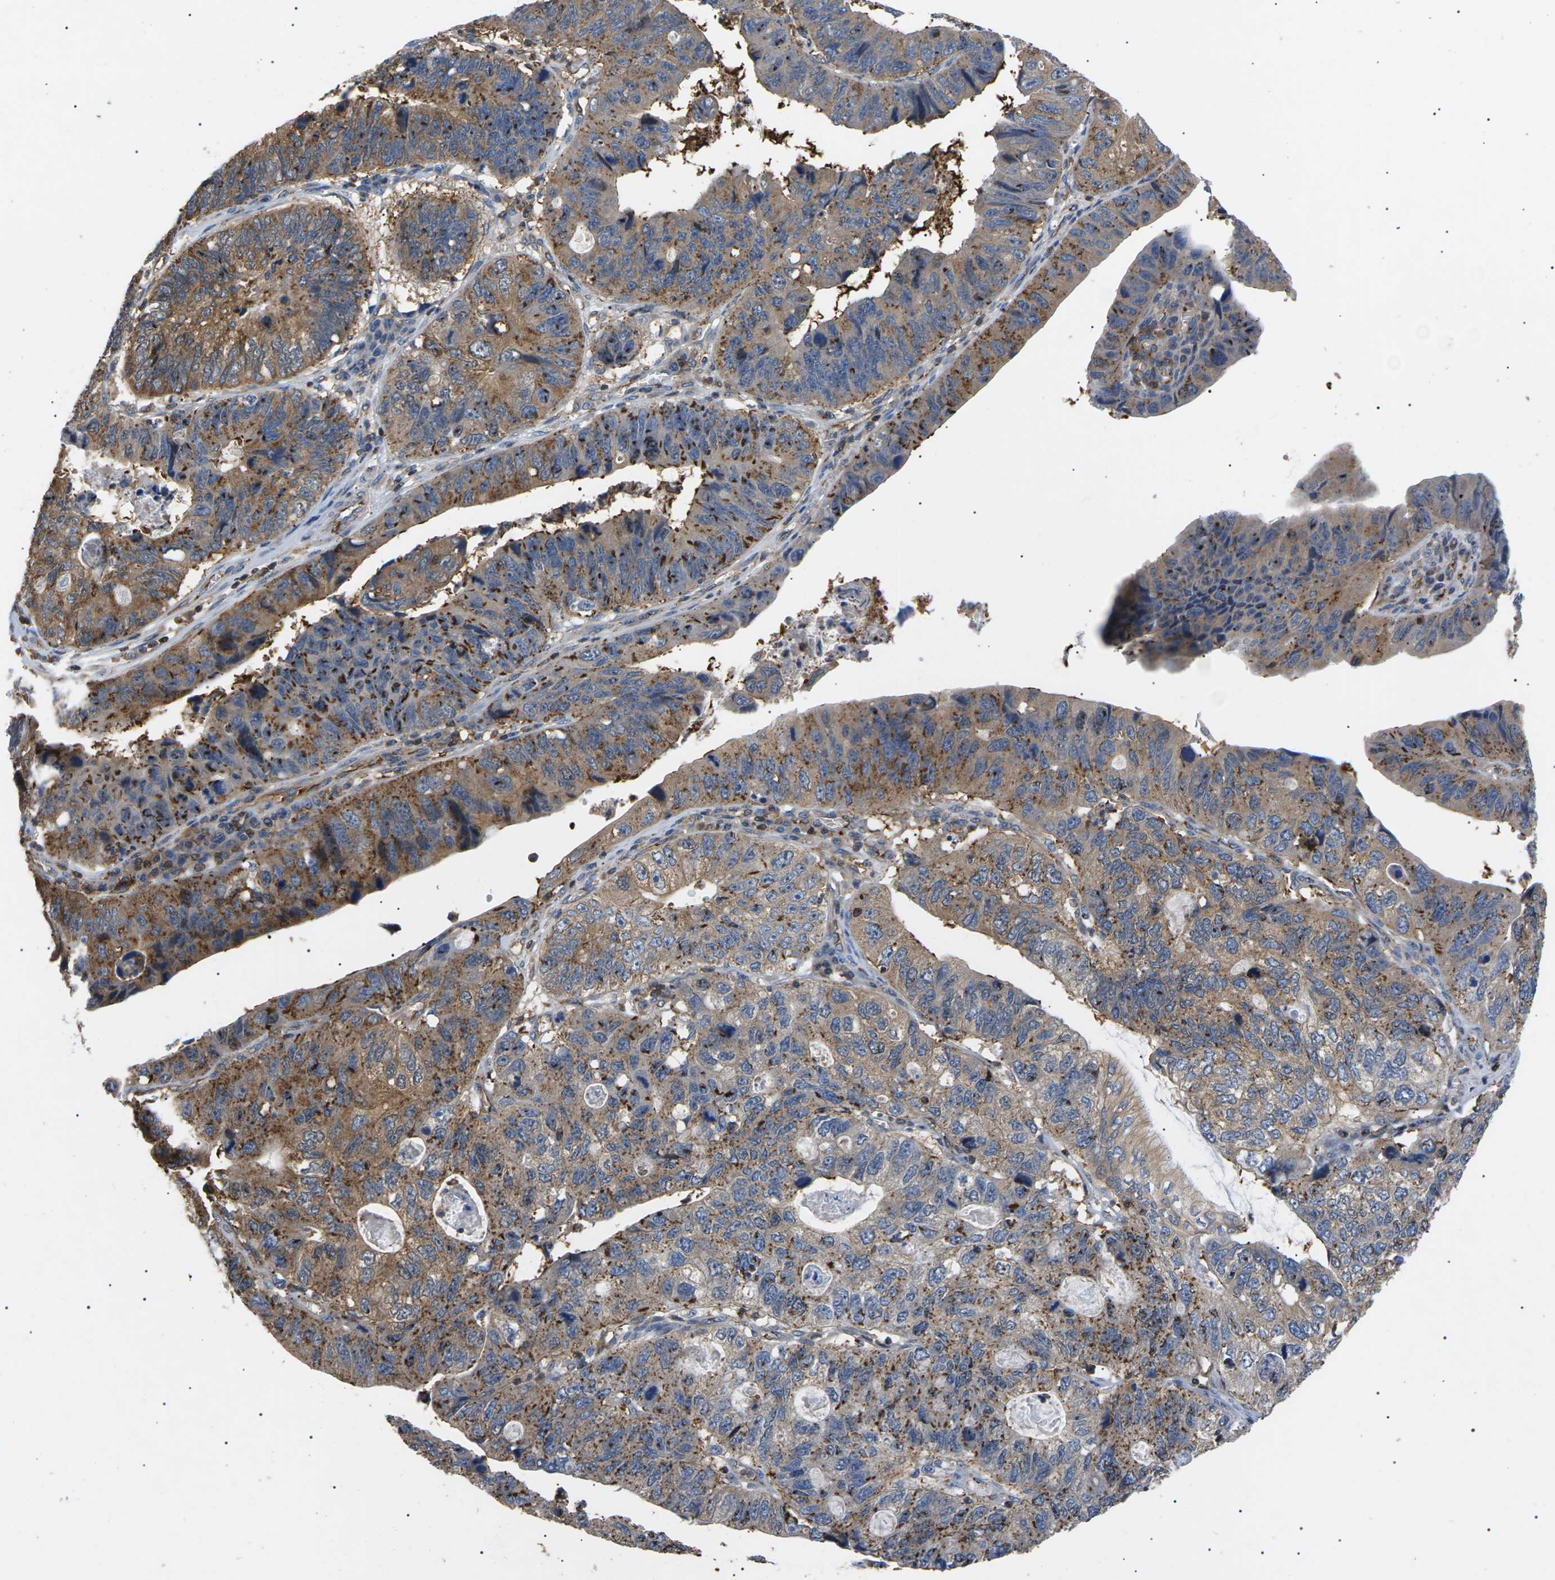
{"staining": {"intensity": "moderate", "quantity": ">75%", "location": "cytoplasmic/membranous"}, "tissue": "stomach cancer", "cell_type": "Tumor cells", "image_type": "cancer", "snomed": [{"axis": "morphology", "description": "Adenocarcinoma, NOS"}, {"axis": "topography", "description": "Stomach"}], "caption": "The histopathology image exhibits immunohistochemical staining of stomach cancer (adenocarcinoma). There is moderate cytoplasmic/membranous positivity is seen in approximately >75% of tumor cells. (DAB IHC with brightfield microscopy, high magnification).", "gene": "TMTC4", "patient": {"sex": "male", "age": 59}}